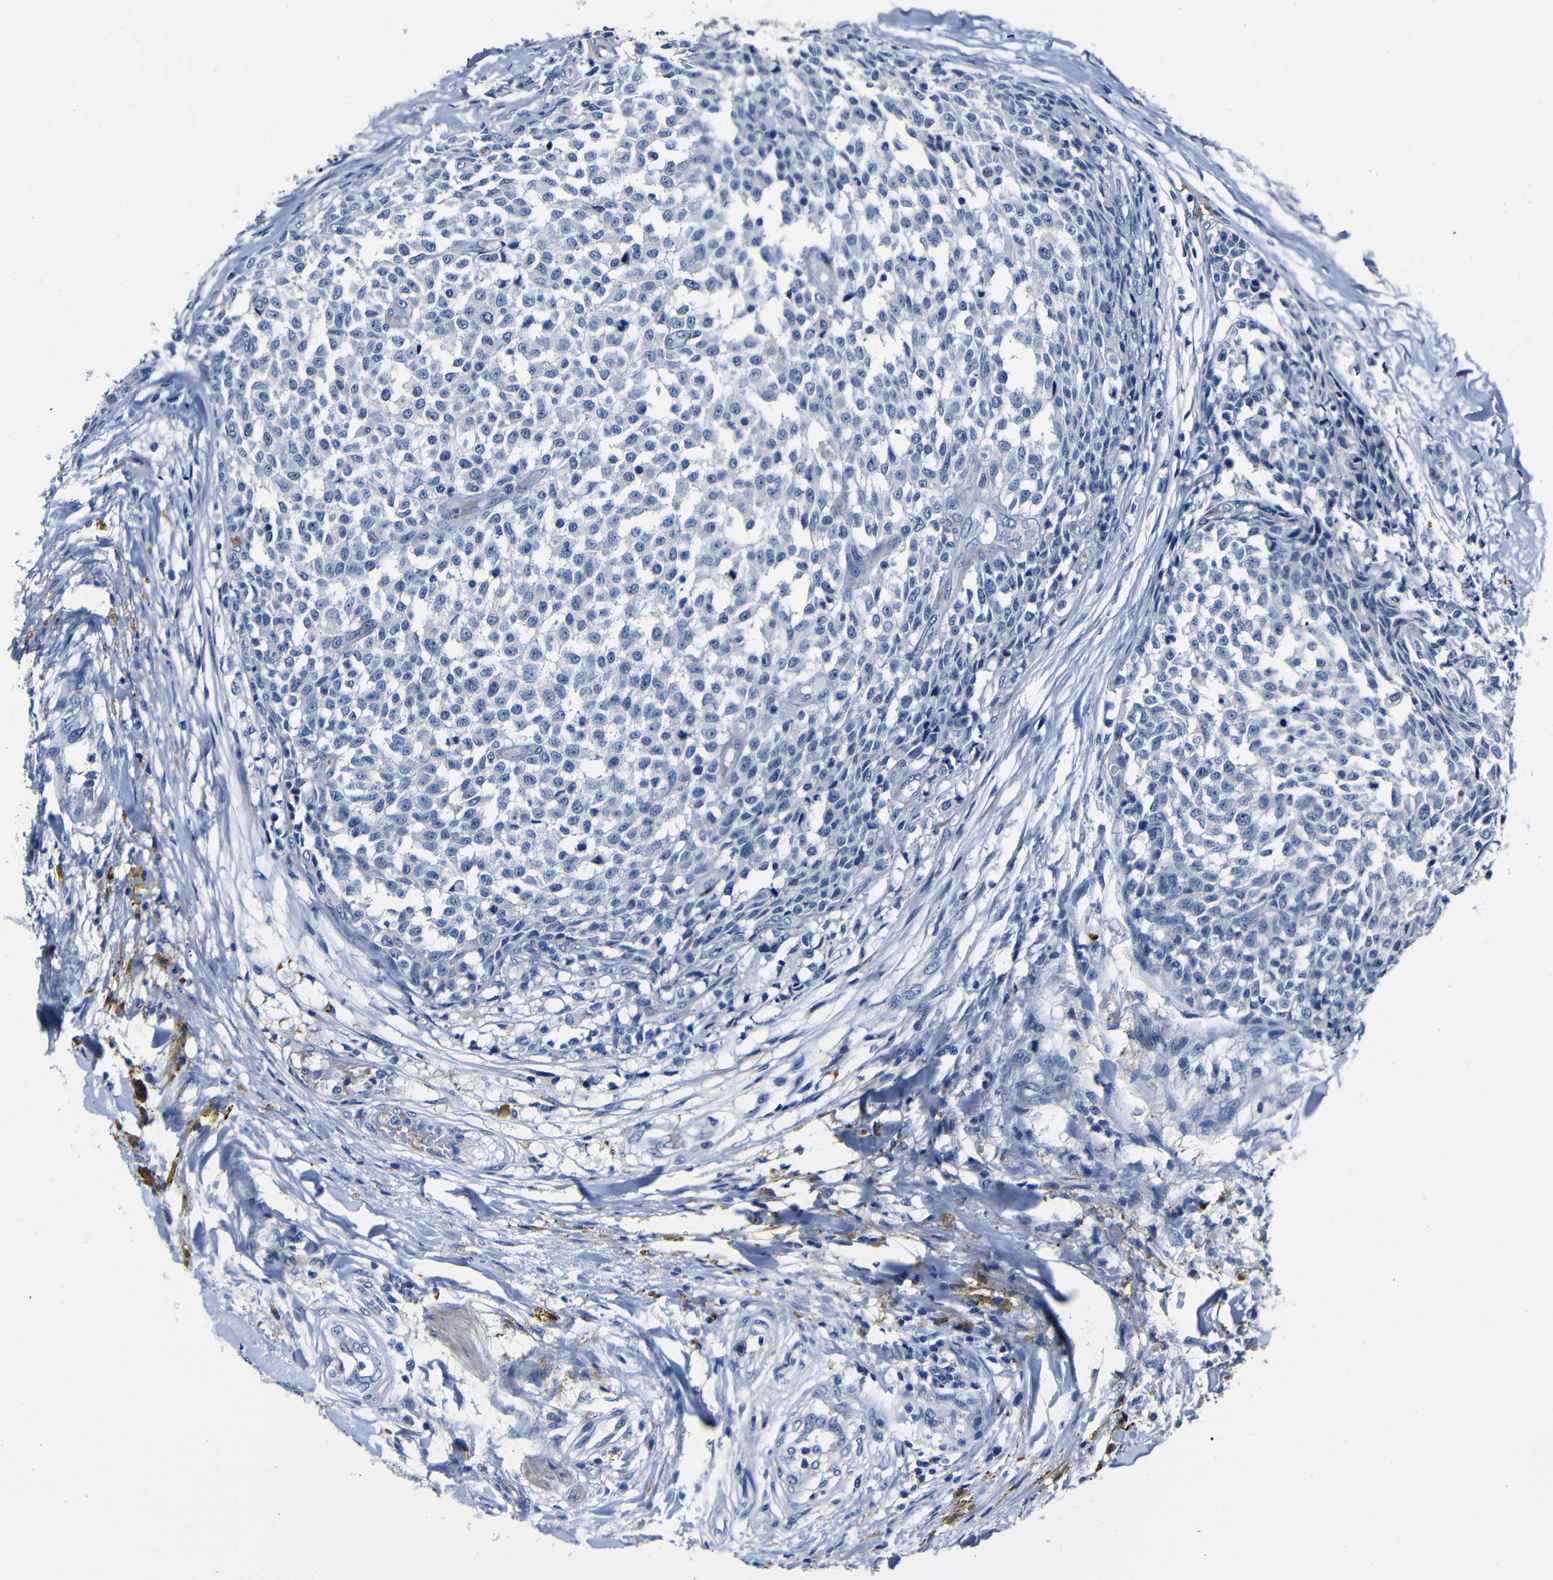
{"staining": {"intensity": "negative", "quantity": "none", "location": "none"}, "tissue": "testis cancer", "cell_type": "Tumor cells", "image_type": "cancer", "snomed": [{"axis": "morphology", "description": "Seminoma, NOS"}, {"axis": "topography", "description": "Testis"}], "caption": "Image shows no protein expression in tumor cells of testis seminoma tissue. (Immunohistochemistry (ihc), brightfield microscopy, high magnification).", "gene": "TNFAIP1", "patient": {"sex": "male", "age": 59}}